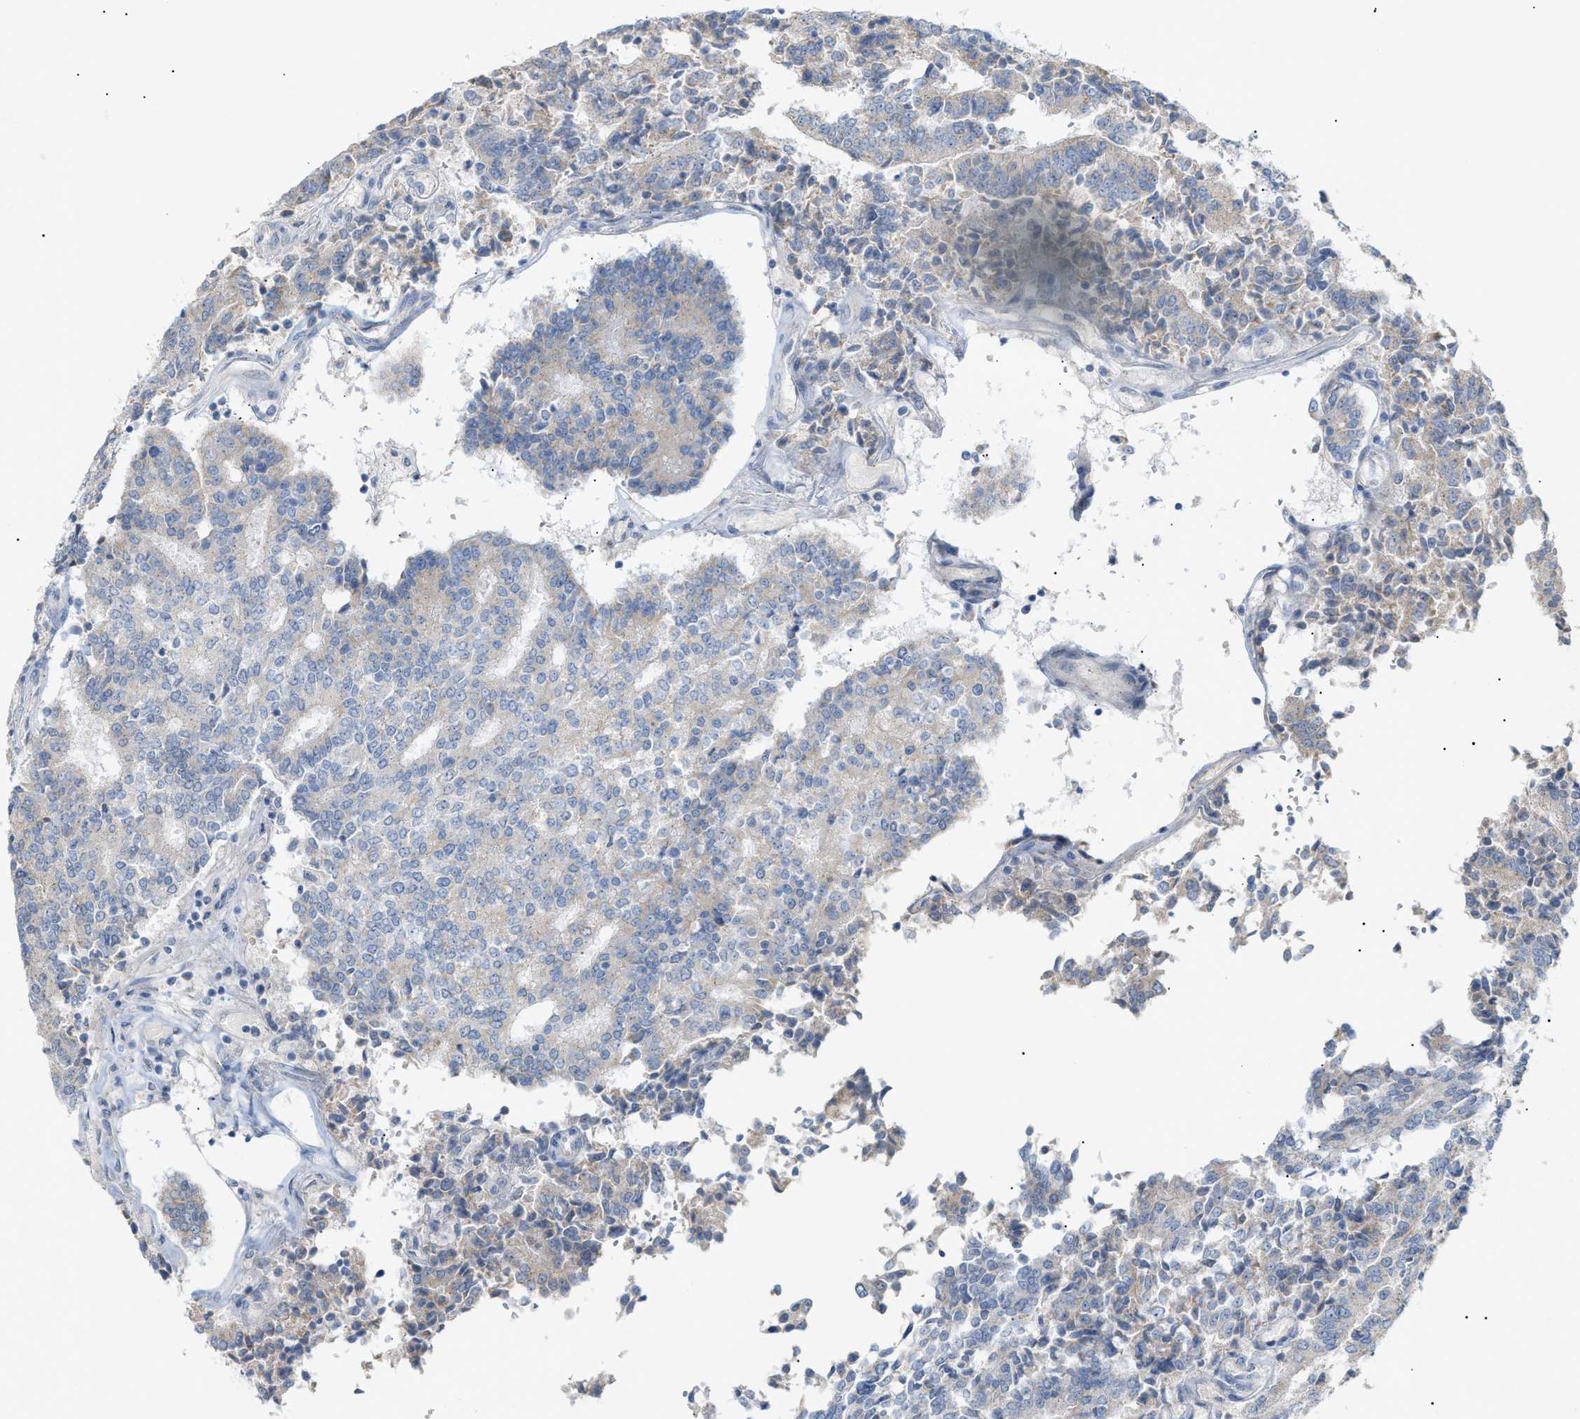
{"staining": {"intensity": "negative", "quantity": "none", "location": "none"}, "tissue": "prostate cancer", "cell_type": "Tumor cells", "image_type": "cancer", "snomed": [{"axis": "morphology", "description": "Normal tissue, NOS"}, {"axis": "morphology", "description": "Adenocarcinoma, High grade"}, {"axis": "topography", "description": "Prostate"}, {"axis": "topography", "description": "Seminal veicle"}], "caption": "This photomicrograph is of prostate cancer stained with immunohistochemistry to label a protein in brown with the nuclei are counter-stained blue. There is no positivity in tumor cells.", "gene": "SLC25A31", "patient": {"sex": "male", "age": 55}}